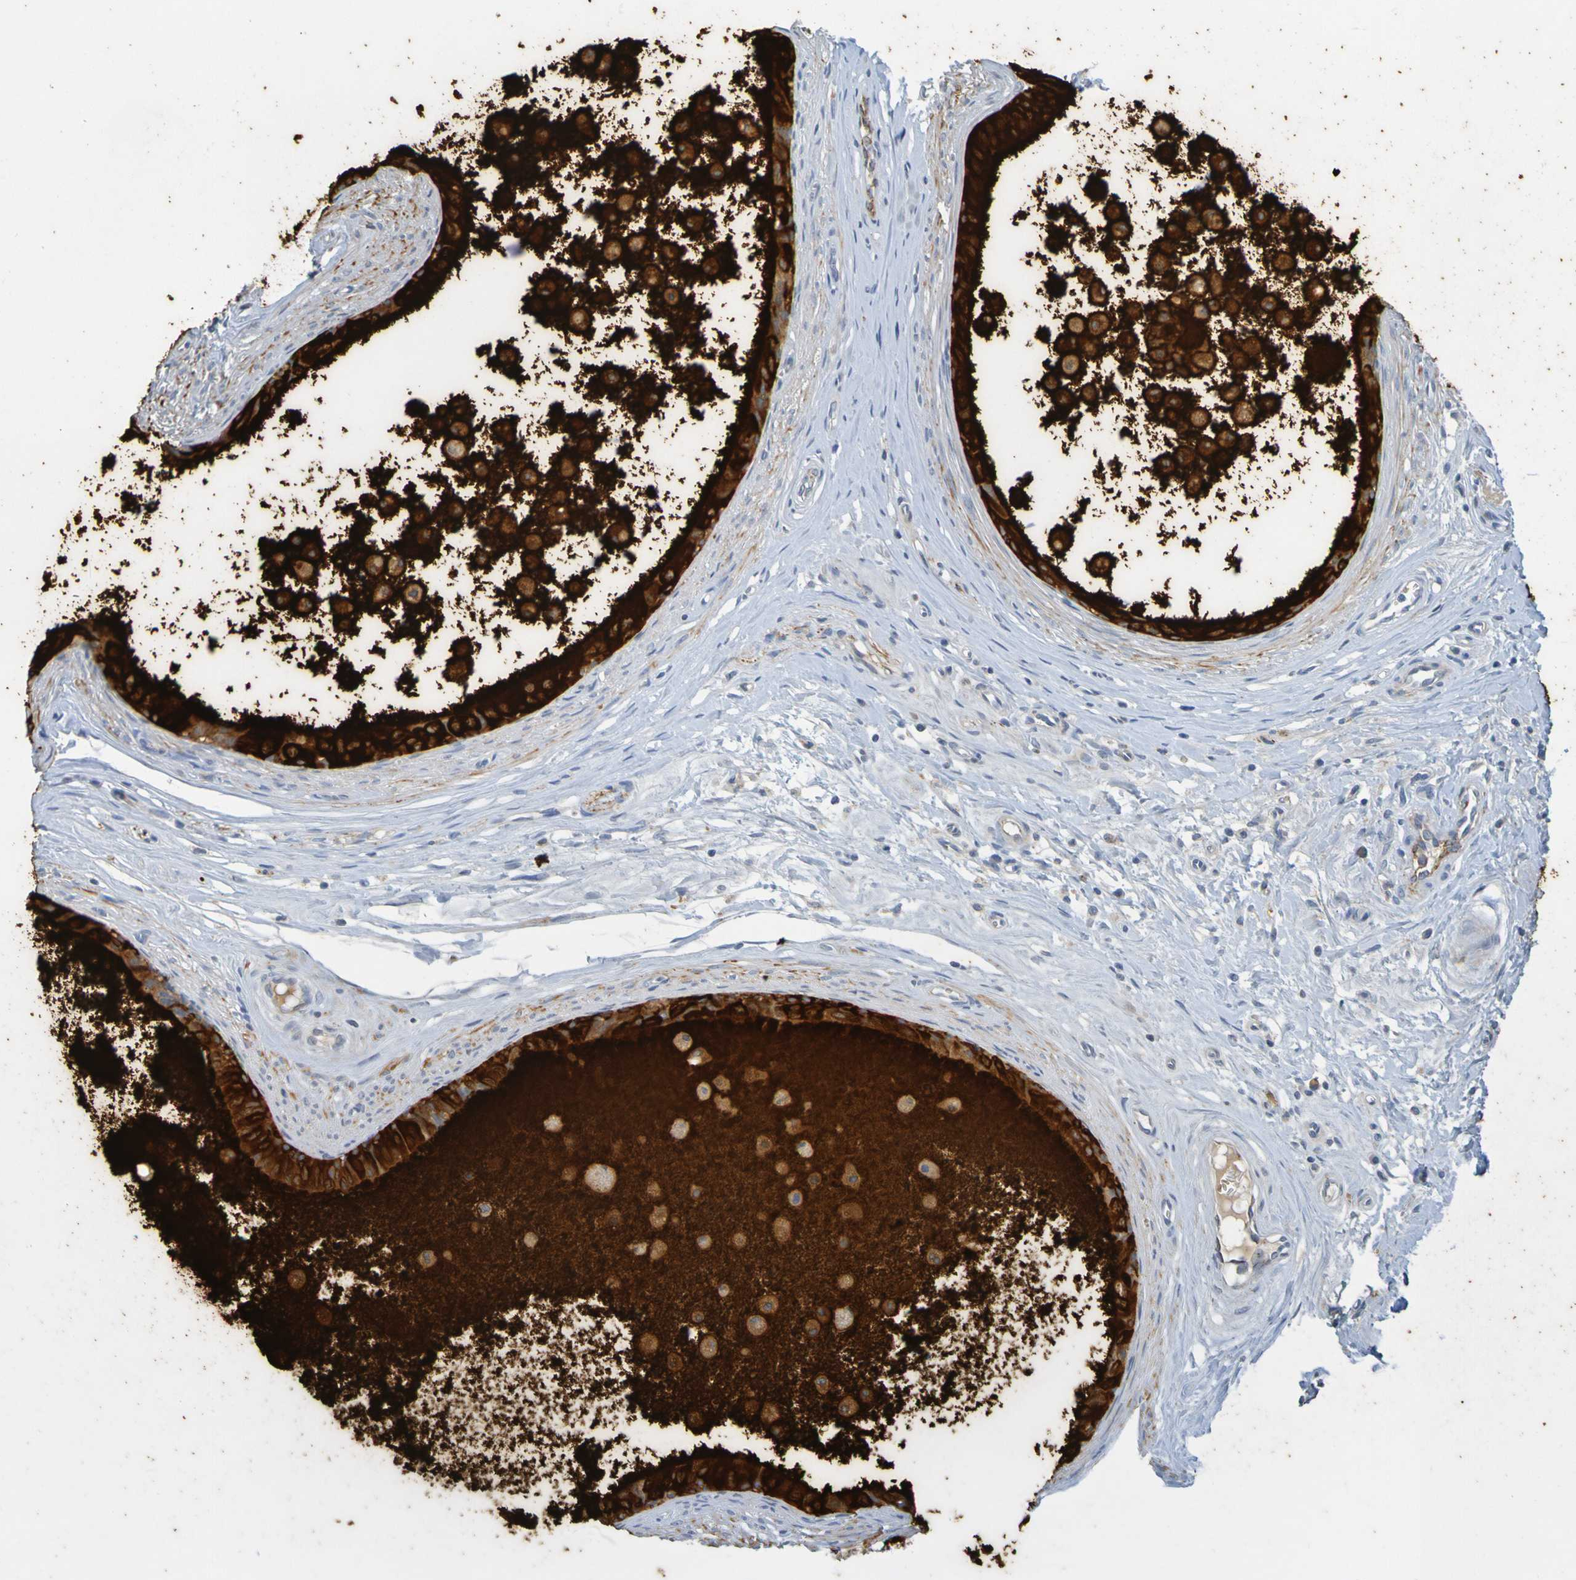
{"staining": {"intensity": "strong", "quantity": ">75%", "location": "cytoplasmic/membranous"}, "tissue": "epididymis", "cell_type": "Glandular cells", "image_type": "normal", "snomed": [{"axis": "morphology", "description": "Normal tissue, NOS"}, {"axis": "morphology", "description": "Inflammation, NOS"}, {"axis": "topography", "description": "Epididymis"}], "caption": "A brown stain shows strong cytoplasmic/membranous staining of a protein in glandular cells of normal epididymis.", "gene": "IL10", "patient": {"sex": "male", "age": 85}}